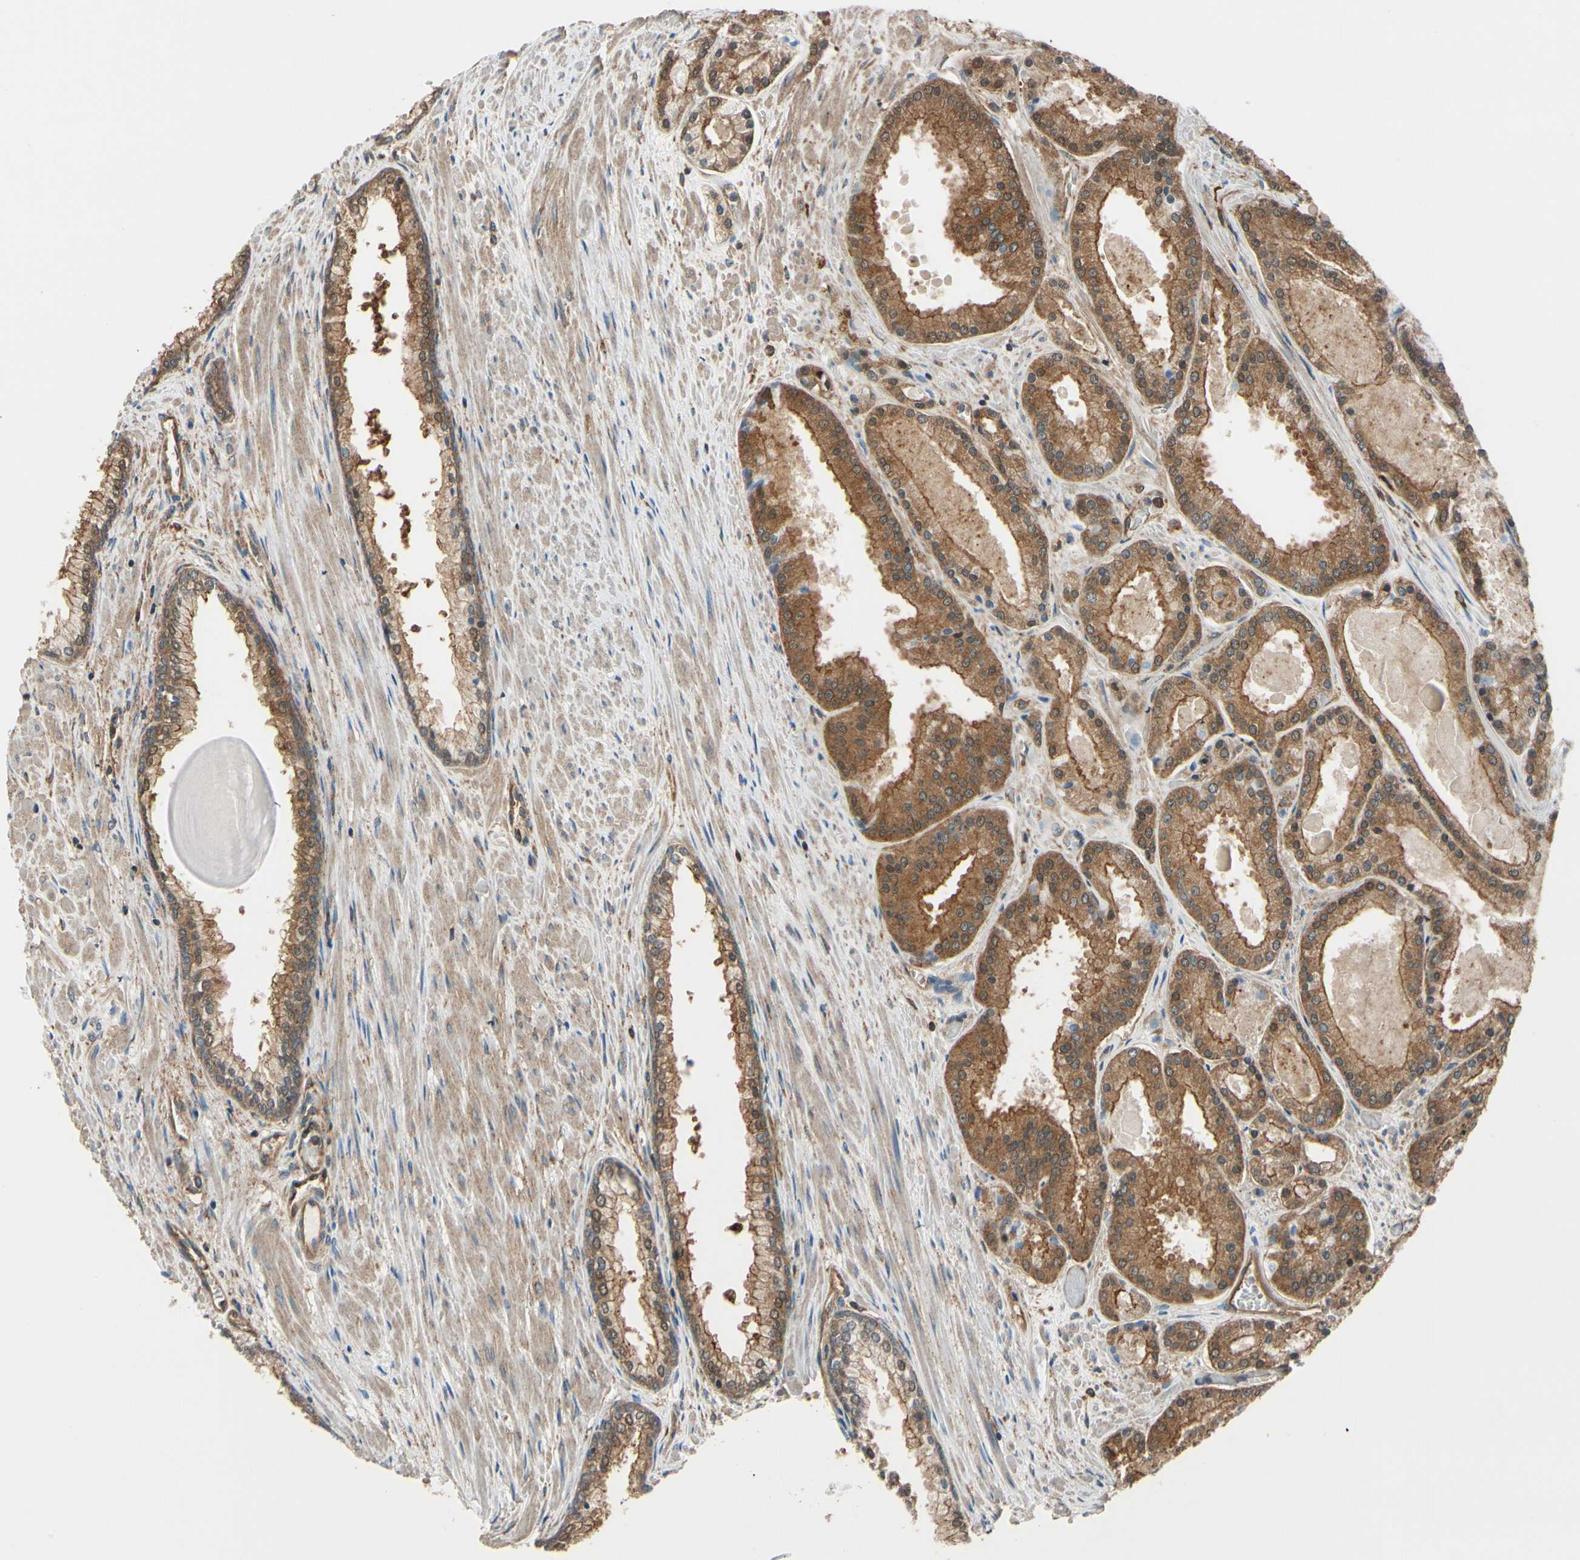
{"staining": {"intensity": "moderate", "quantity": "25%-75%", "location": "cytoplasmic/membranous"}, "tissue": "prostate cancer", "cell_type": "Tumor cells", "image_type": "cancer", "snomed": [{"axis": "morphology", "description": "Adenocarcinoma, Low grade"}, {"axis": "topography", "description": "Prostate"}], "caption": "Prostate cancer stained with DAB (3,3'-diaminobenzidine) immunohistochemistry (IHC) reveals medium levels of moderate cytoplasmic/membranous expression in approximately 25%-75% of tumor cells. (DAB IHC with brightfield microscopy, high magnification).", "gene": "EPS15", "patient": {"sex": "male", "age": 59}}